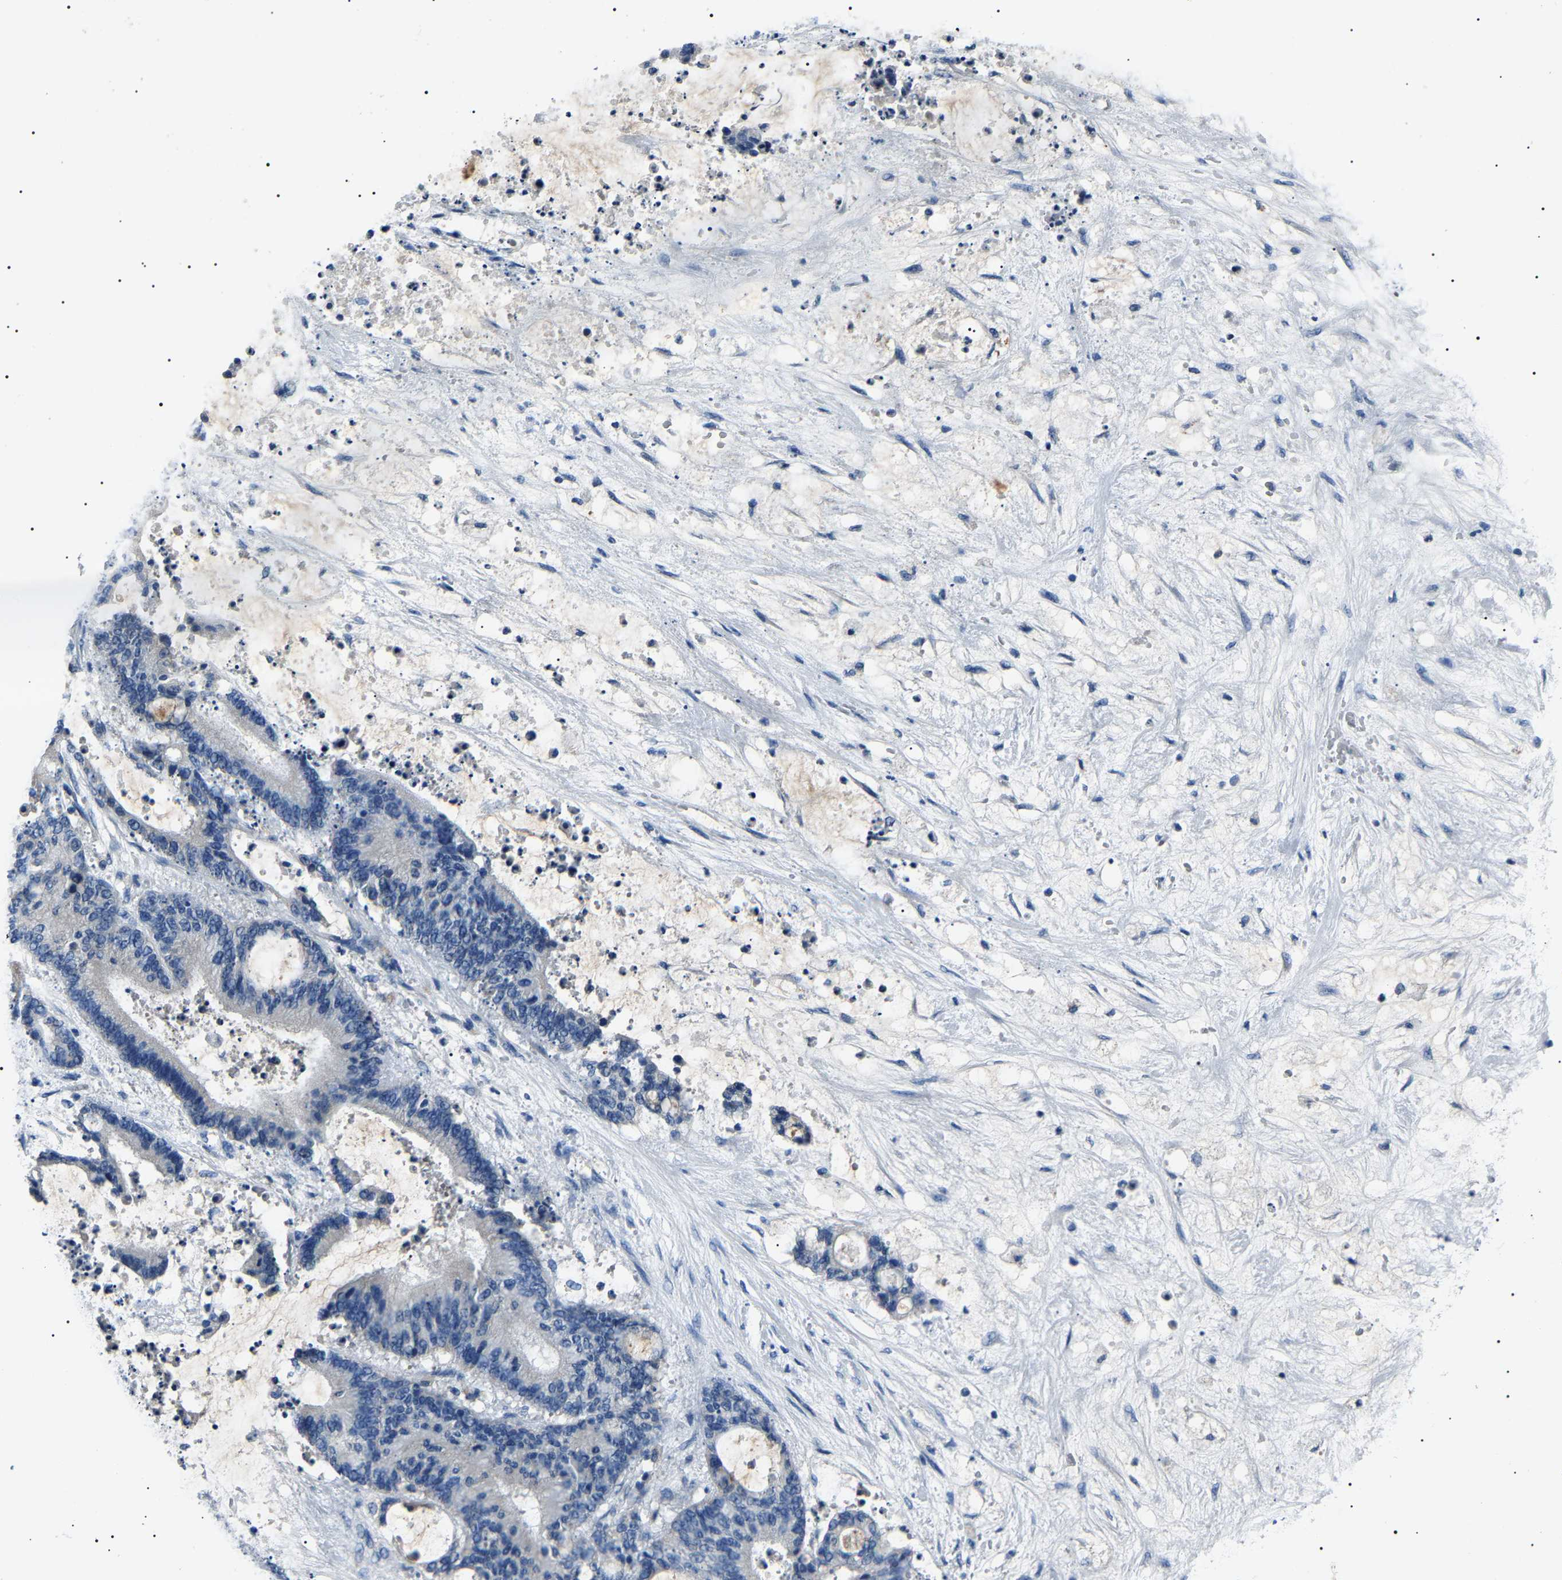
{"staining": {"intensity": "negative", "quantity": "none", "location": "none"}, "tissue": "liver cancer", "cell_type": "Tumor cells", "image_type": "cancer", "snomed": [{"axis": "morphology", "description": "Normal tissue, NOS"}, {"axis": "morphology", "description": "Cholangiocarcinoma"}, {"axis": "topography", "description": "Liver"}, {"axis": "topography", "description": "Peripheral nerve tissue"}], "caption": "DAB (3,3'-diaminobenzidine) immunohistochemical staining of human liver cholangiocarcinoma reveals no significant staining in tumor cells.", "gene": "KLK15", "patient": {"sex": "female", "age": 73}}